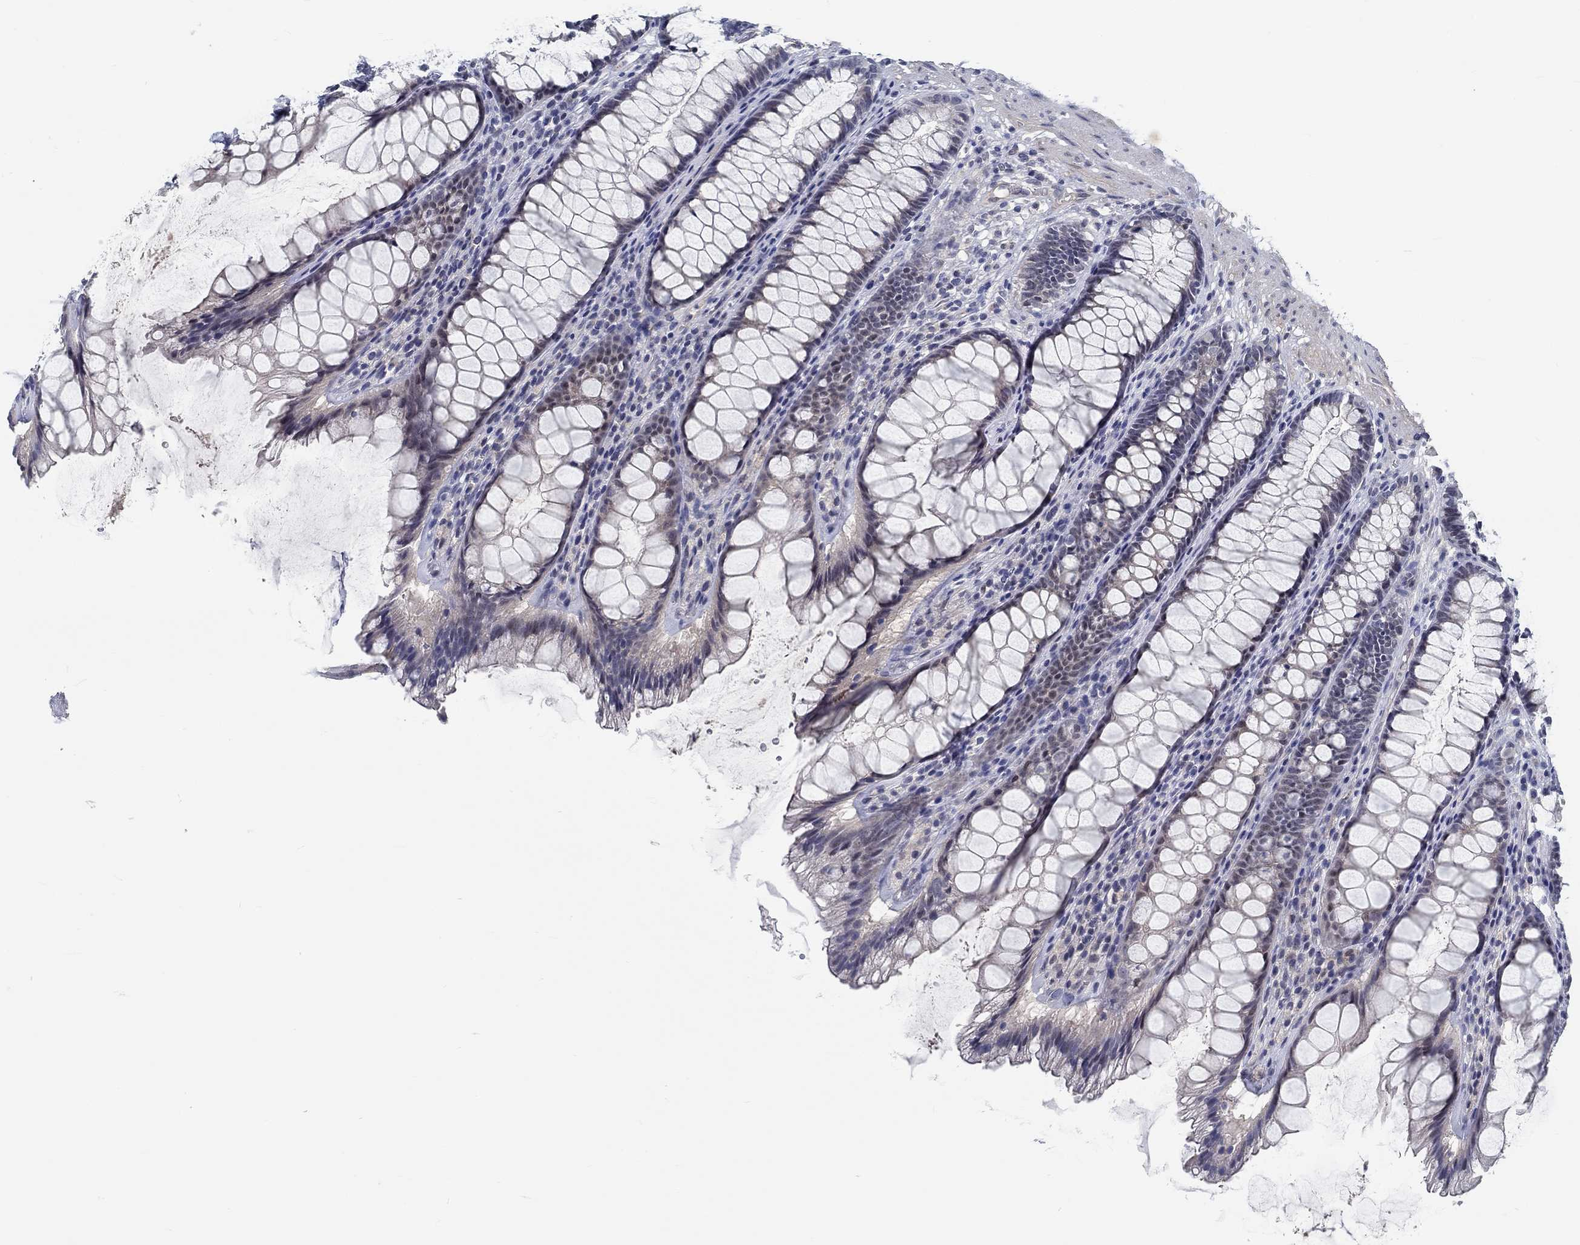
{"staining": {"intensity": "negative", "quantity": "none", "location": "none"}, "tissue": "rectum", "cell_type": "Glandular cells", "image_type": "normal", "snomed": [{"axis": "morphology", "description": "Normal tissue, NOS"}, {"axis": "topography", "description": "Rectum"}], "caption": "The image exhibits no significant positivity in glandular cells of rectum. (Brightfield microscopy of DAB IHC at high magnification).", "gene": "MYBPC1", "patient": {"sex": "male", "age": 72}}